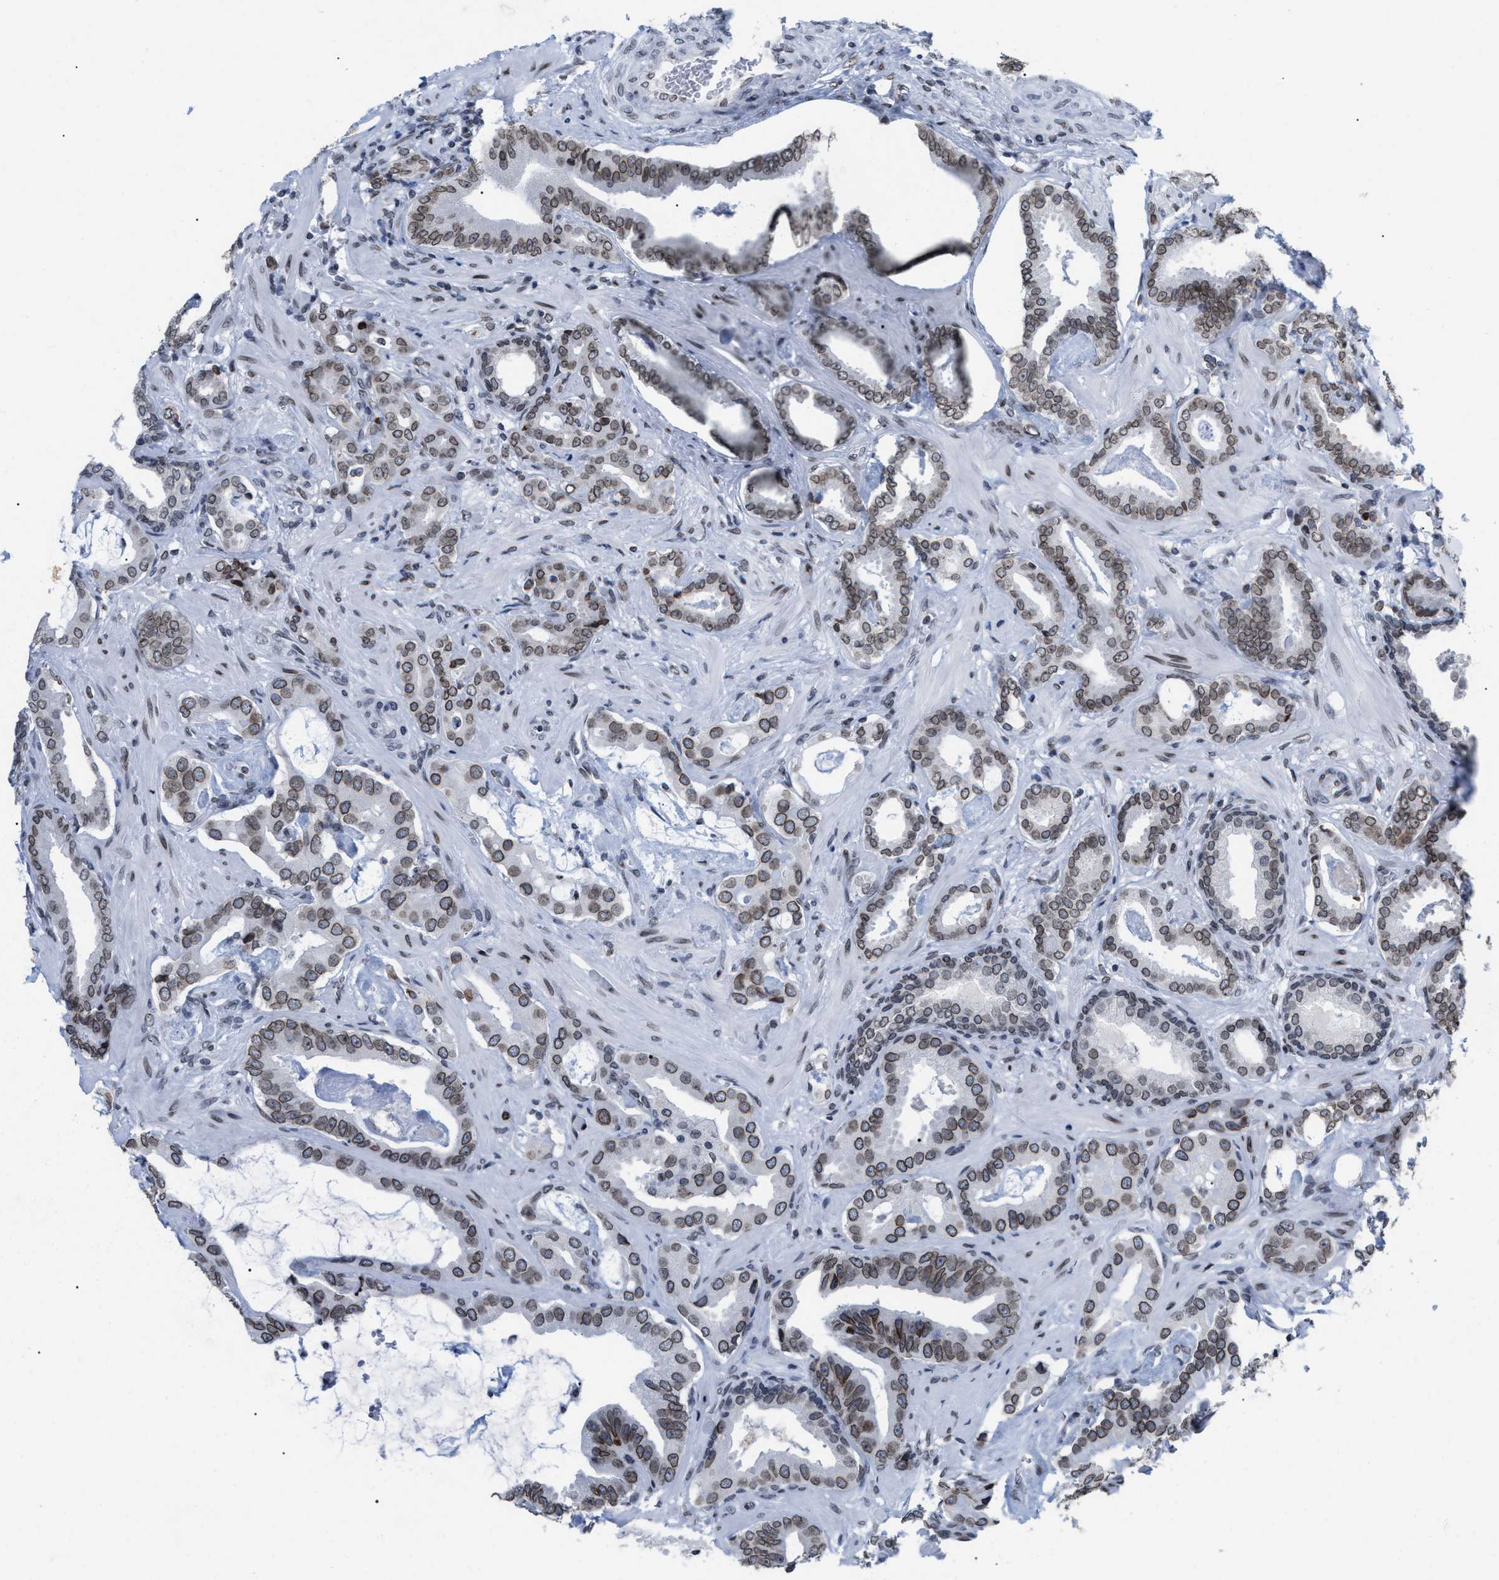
{"staining": {"intensity": "moderate", "quantity": ">75%", "location": "cytoplasmic/membranous,nuclear"}, "tissue": "prostate cancer", "cell_type": "Tumor cells", "image_type": "cancer", "snomed": [{"axis": "morphology", "description": "Adenocarcinoma, Low grade"}, {"axis": "topography", "description": "Prostate"}], "caption": "Brown immunohistochemical staining in human prostate cancer (adenocarcinoma (low-grade)) reveals moderate cytoplasmic/membranous and nuclear positivity in about >75% of tumor cells.", "gene": "TPR", "patient": {"sex": "male", "age": 53}}